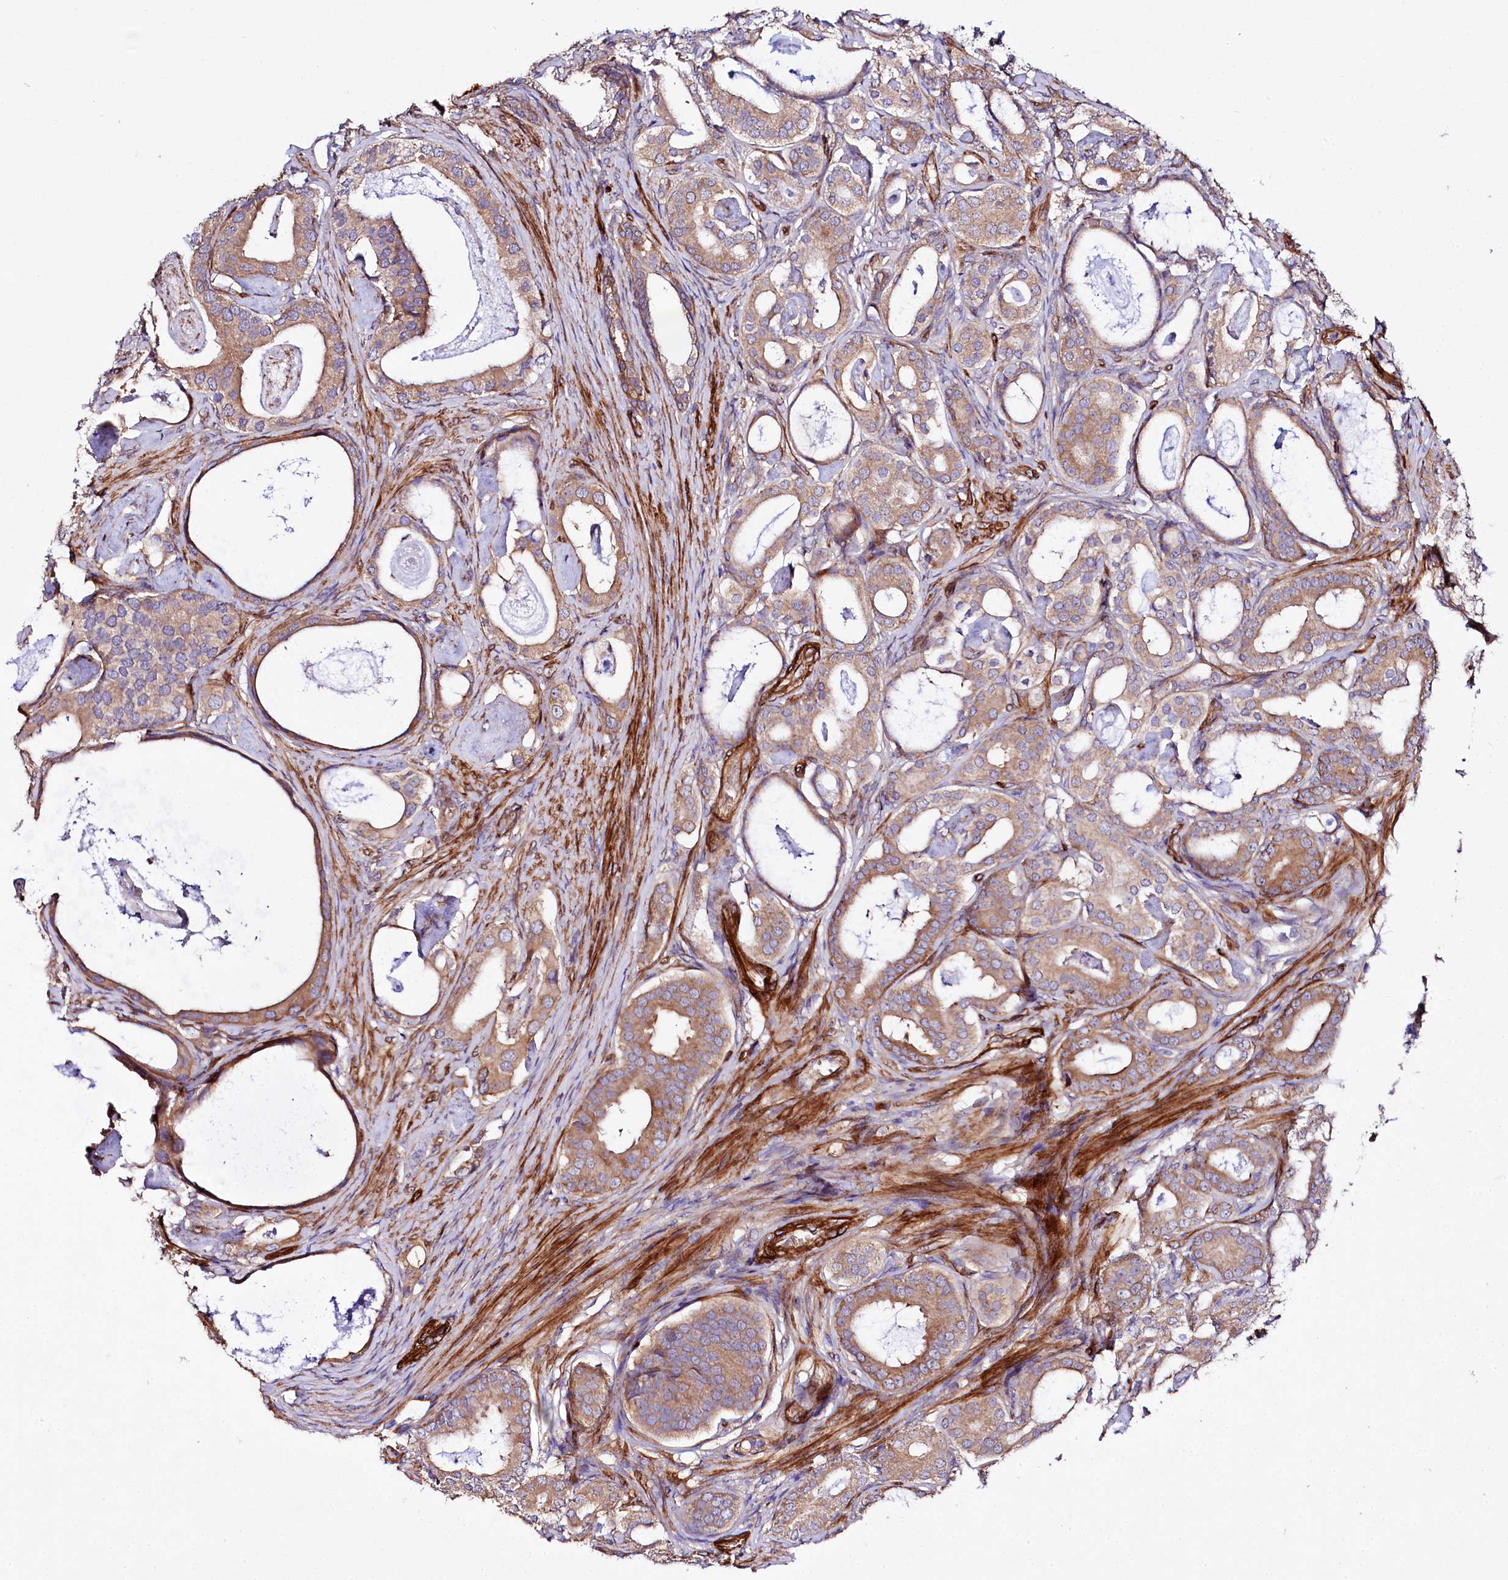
{"staining": {"intensity": "moderate", "quantity": ">75%", "location": "cytoplasmic/membranous"}, "tissue": "prostate cancer", "cell_type": "Tumor cells", "image_type": "cancer", "snomed": [{"axis": "morphology", "description": "Adenocarcinoma, Low grade"}, {"axis": "topography", "description": "Prostate"}], "caption": "Immunohistochemistry (DAB) staining of prostate cancer (adenocarcinoma (low-grade)) shows moderate cytoplasmic/membranous protein positivity in about >75% of tumor cells.", "gene": "SPATS2", "patient": {"sex": "male", "age": 71}}